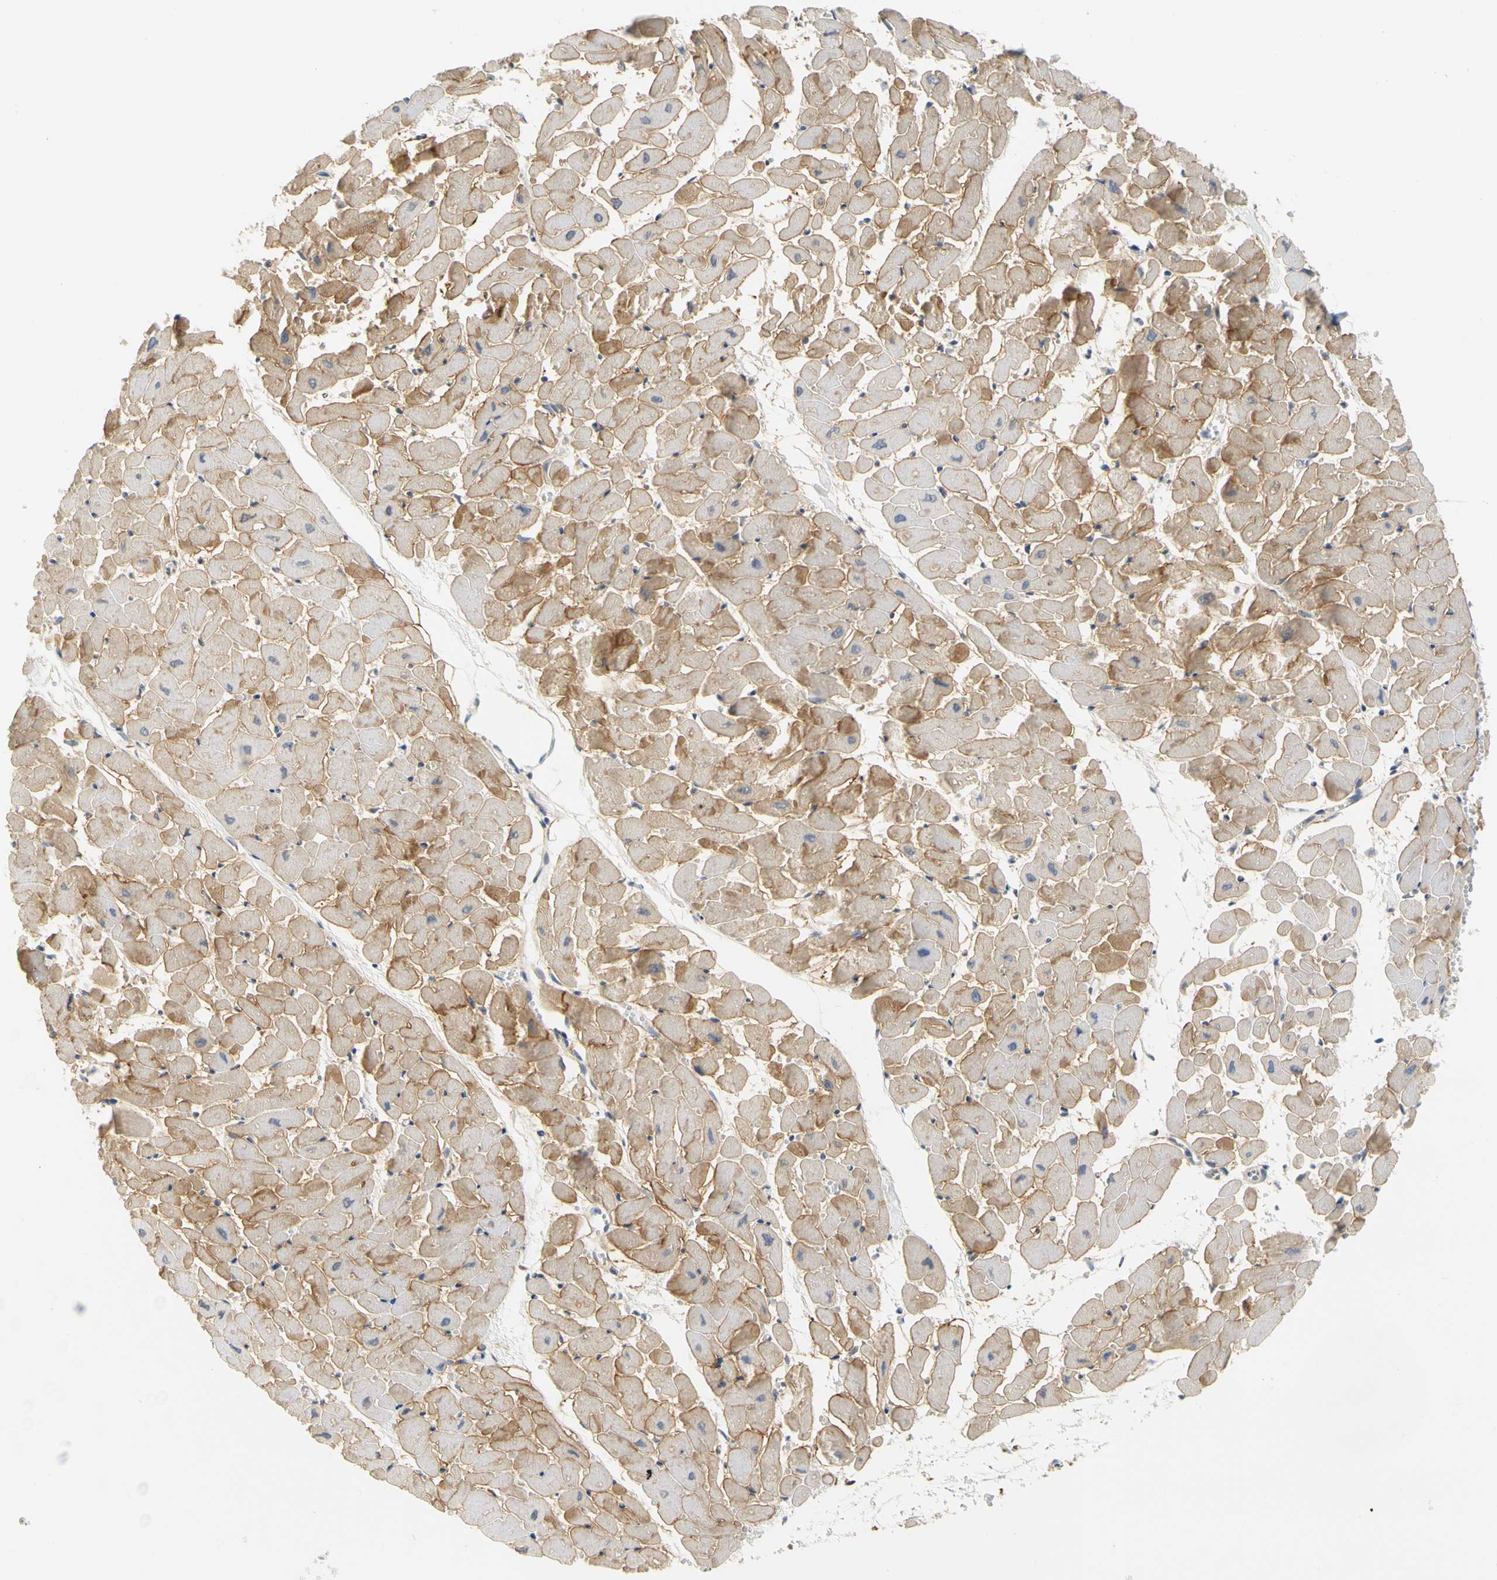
{"staining": {"intensity": "moderate", "quantity": "25%-75%", "location": "cytoplasmic/membranous"}, "tissue": "heart muscle", "cell_type": "Cardiomyocytes", "image_type": "normal", "snomed": [{"axis": "morphology", "description": "Normal tissue, NOS"}, {"axis": "topography", "description": "Heart"}], "caption": "The histopathology image exhibits immunohistochemical staining of unremarkable heart muscle. There is moderate cytoplasmic/membranous positivity is present in about 25%-75% of cardiomyocytes.", "gene": "SFXN3", "patient": {"sex": "female", "age": 19}}